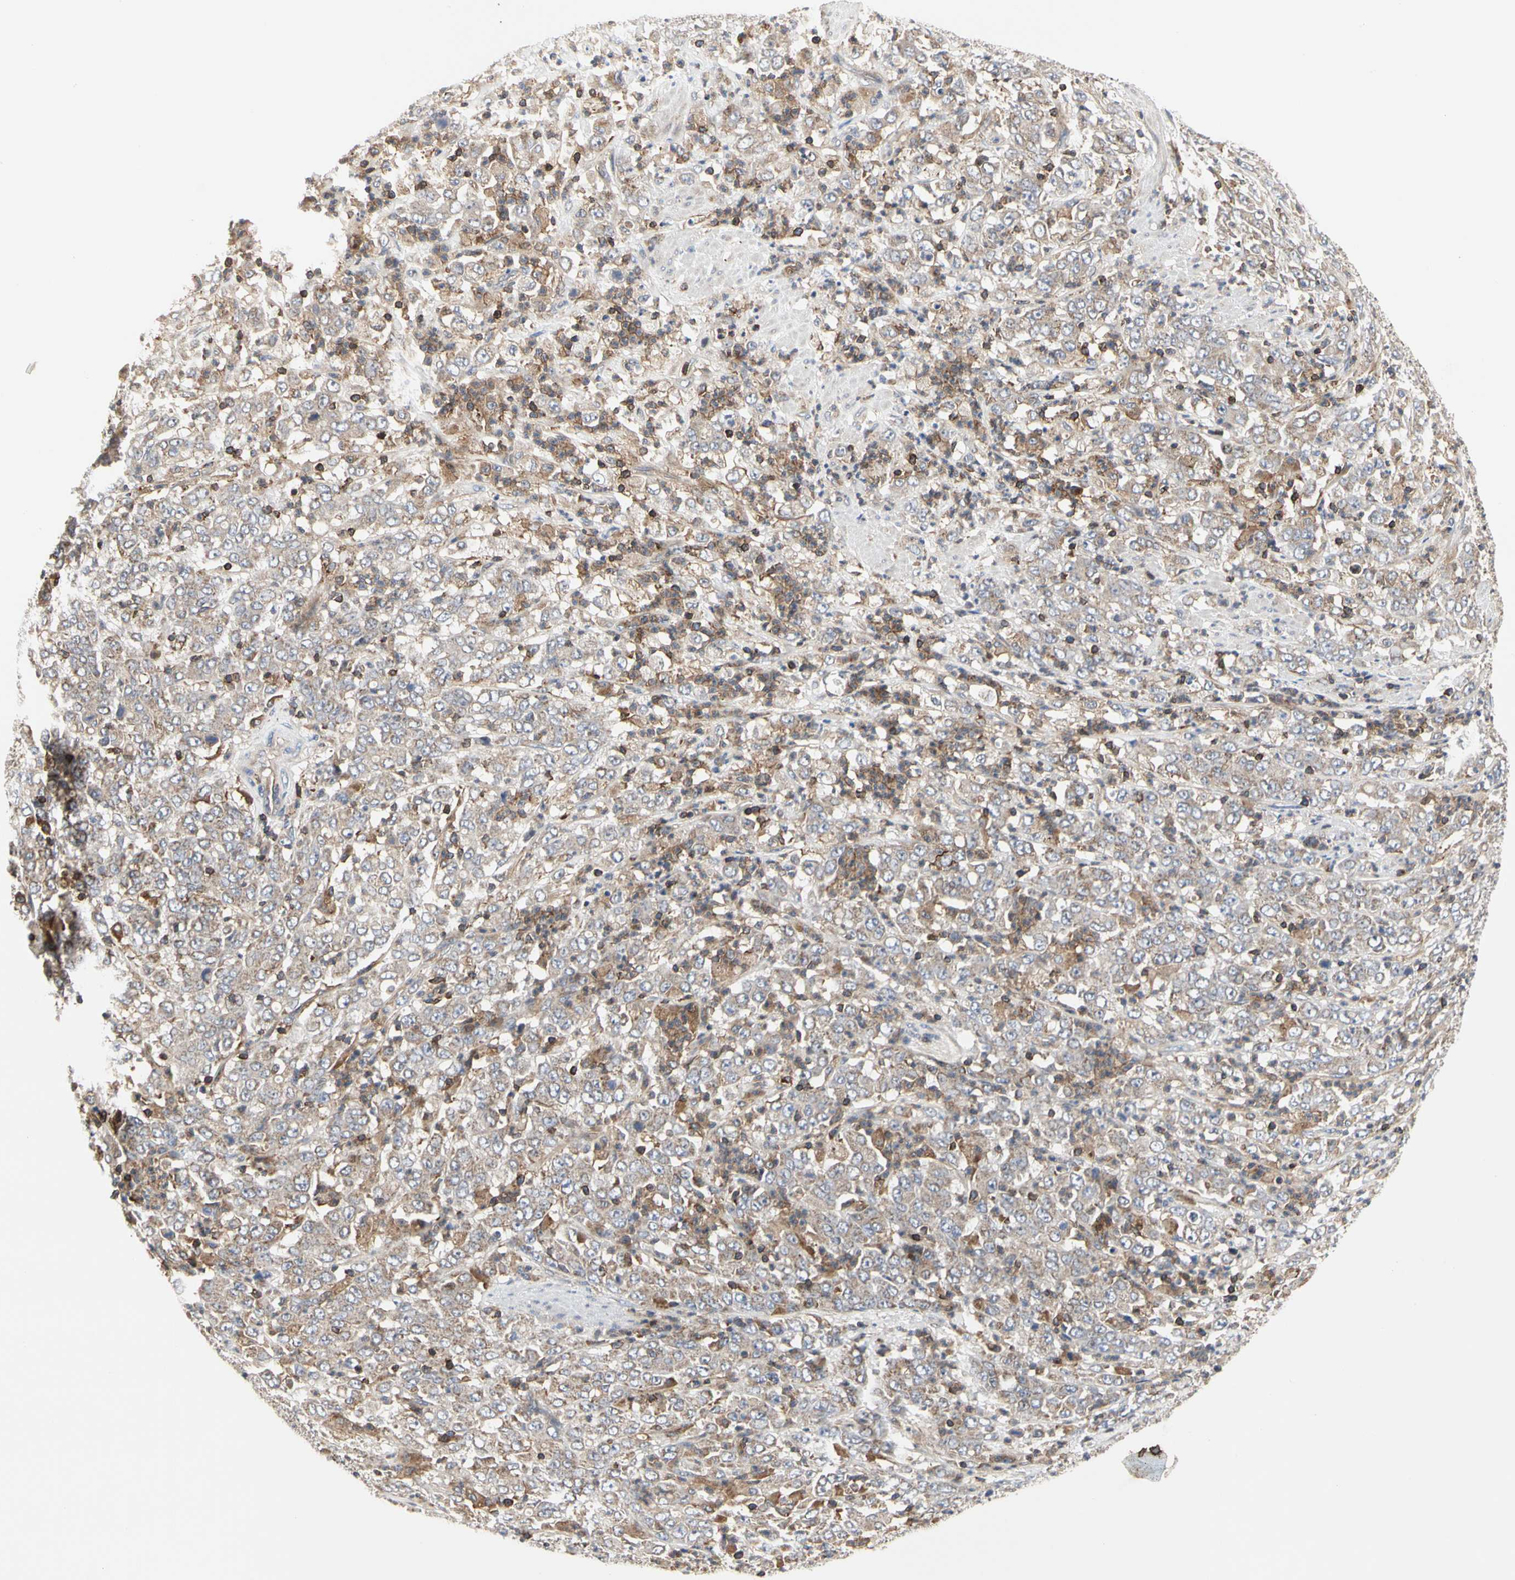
{"staining": {"intensity": "weak", "quantity": ">75%", "location": "cytoplasmic/membranous"}, "tissue": "stomach cancer", "cell_type": "Tumor cells", "image_type": "cancer", "snomed": [{"axis": "morphology", "description": "Adenocarcinoma, NOS"}, {"axis": "topography", "description": "Stomach, lower"}], "caption": "An image of stomach cancer stained for a protein demonstrates weak cytoplasmic/membranous brown staining in tumor cells.", "gene": "NAPG", "patient": {"sex": "female", "age": 71}}